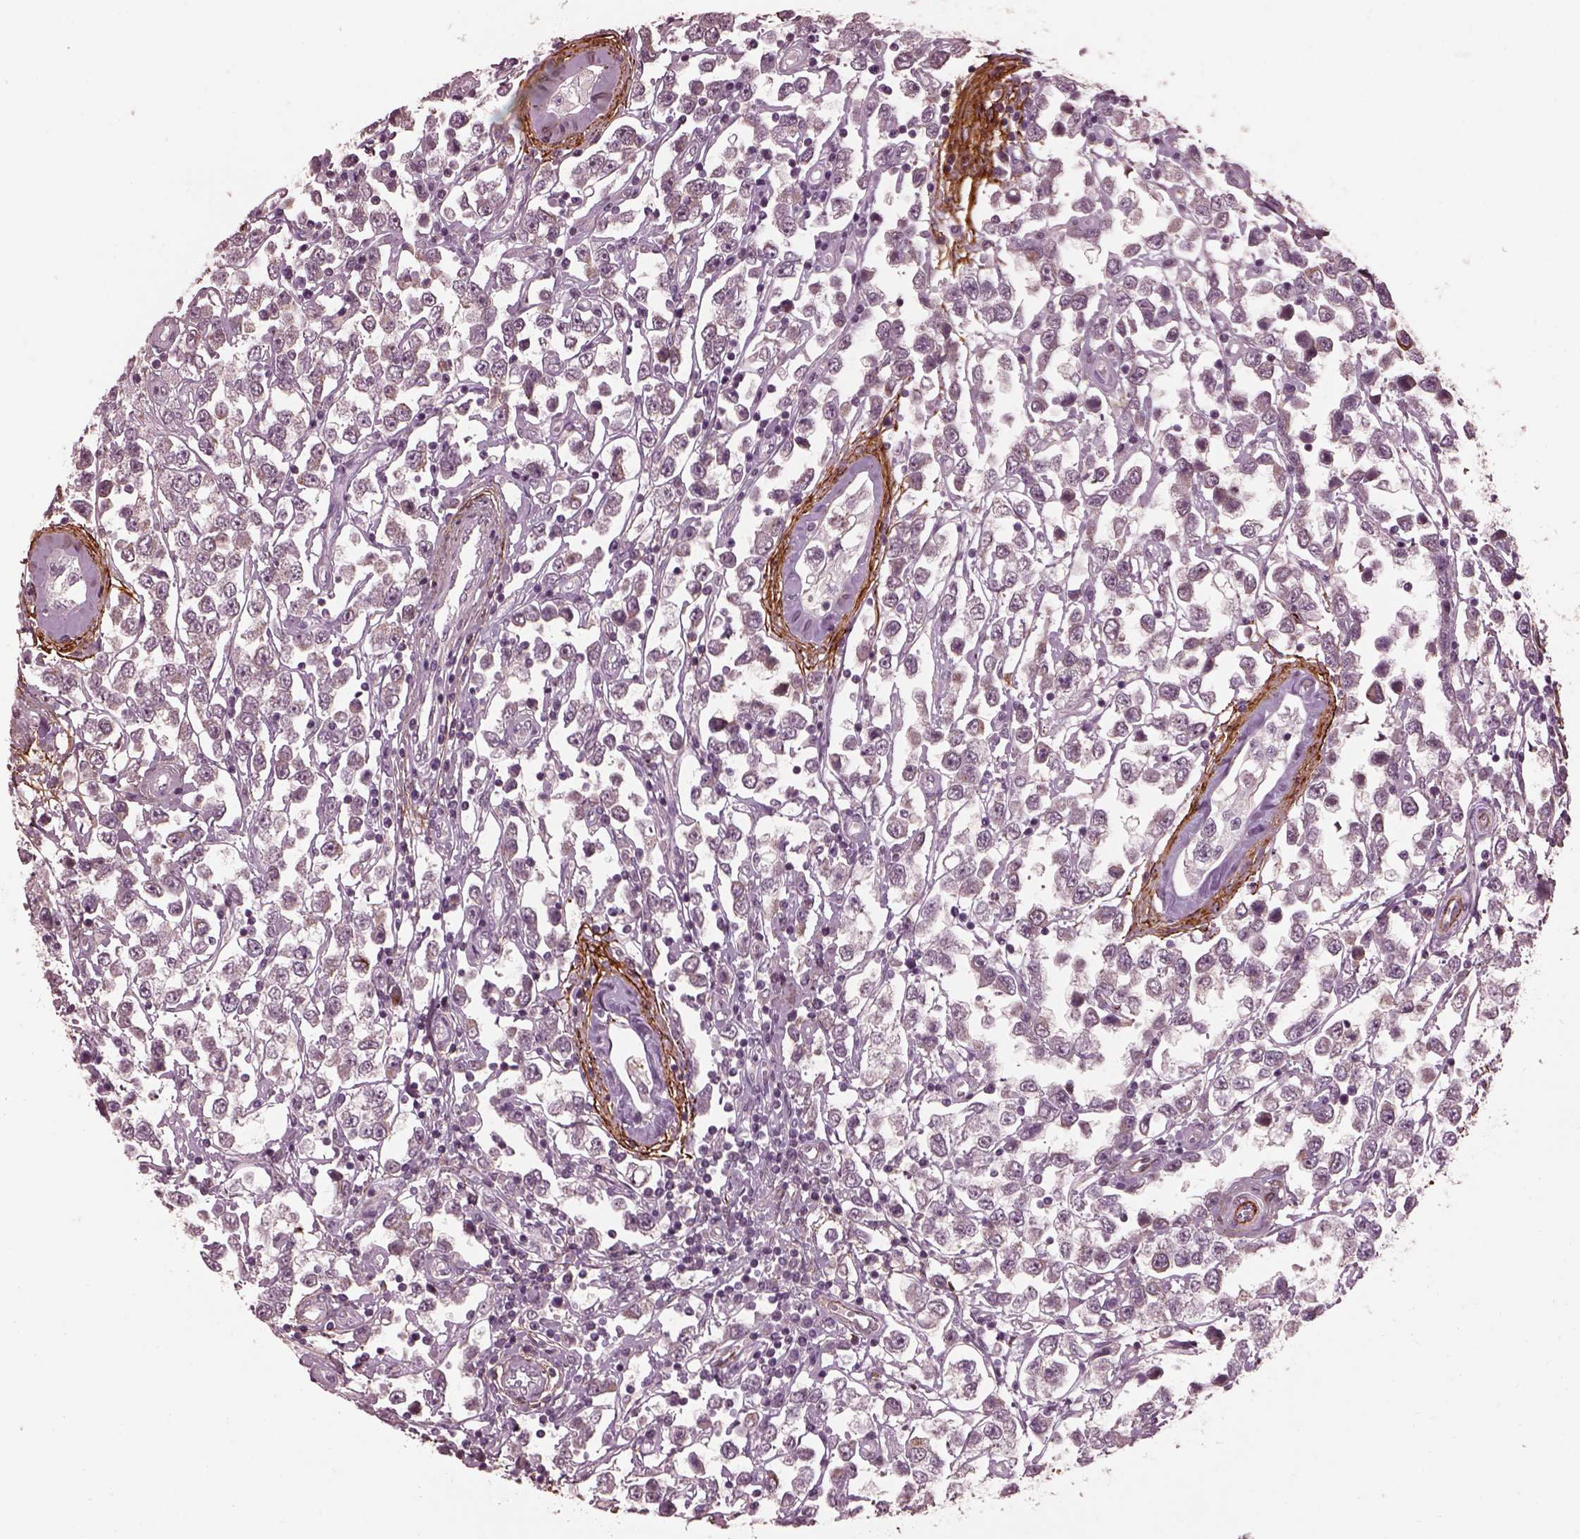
{"staining": {"intensity": "negative", "quantity": "none", "location": "none"}, "tissue": "testis cancer", "cell_type": "Tumor cells", "image_type": "cancer", "snomed": [{"axis": "morphology", "description": "Seminoma, NOS"}, {"axis": "topography", "description": "Testis"}], "caption": "Protein analysis of seminoma (testis) reveals no significant expression in tumor cells.", "gene": "EFEMP1", "patient": {"sex": "male", "age": 34}}